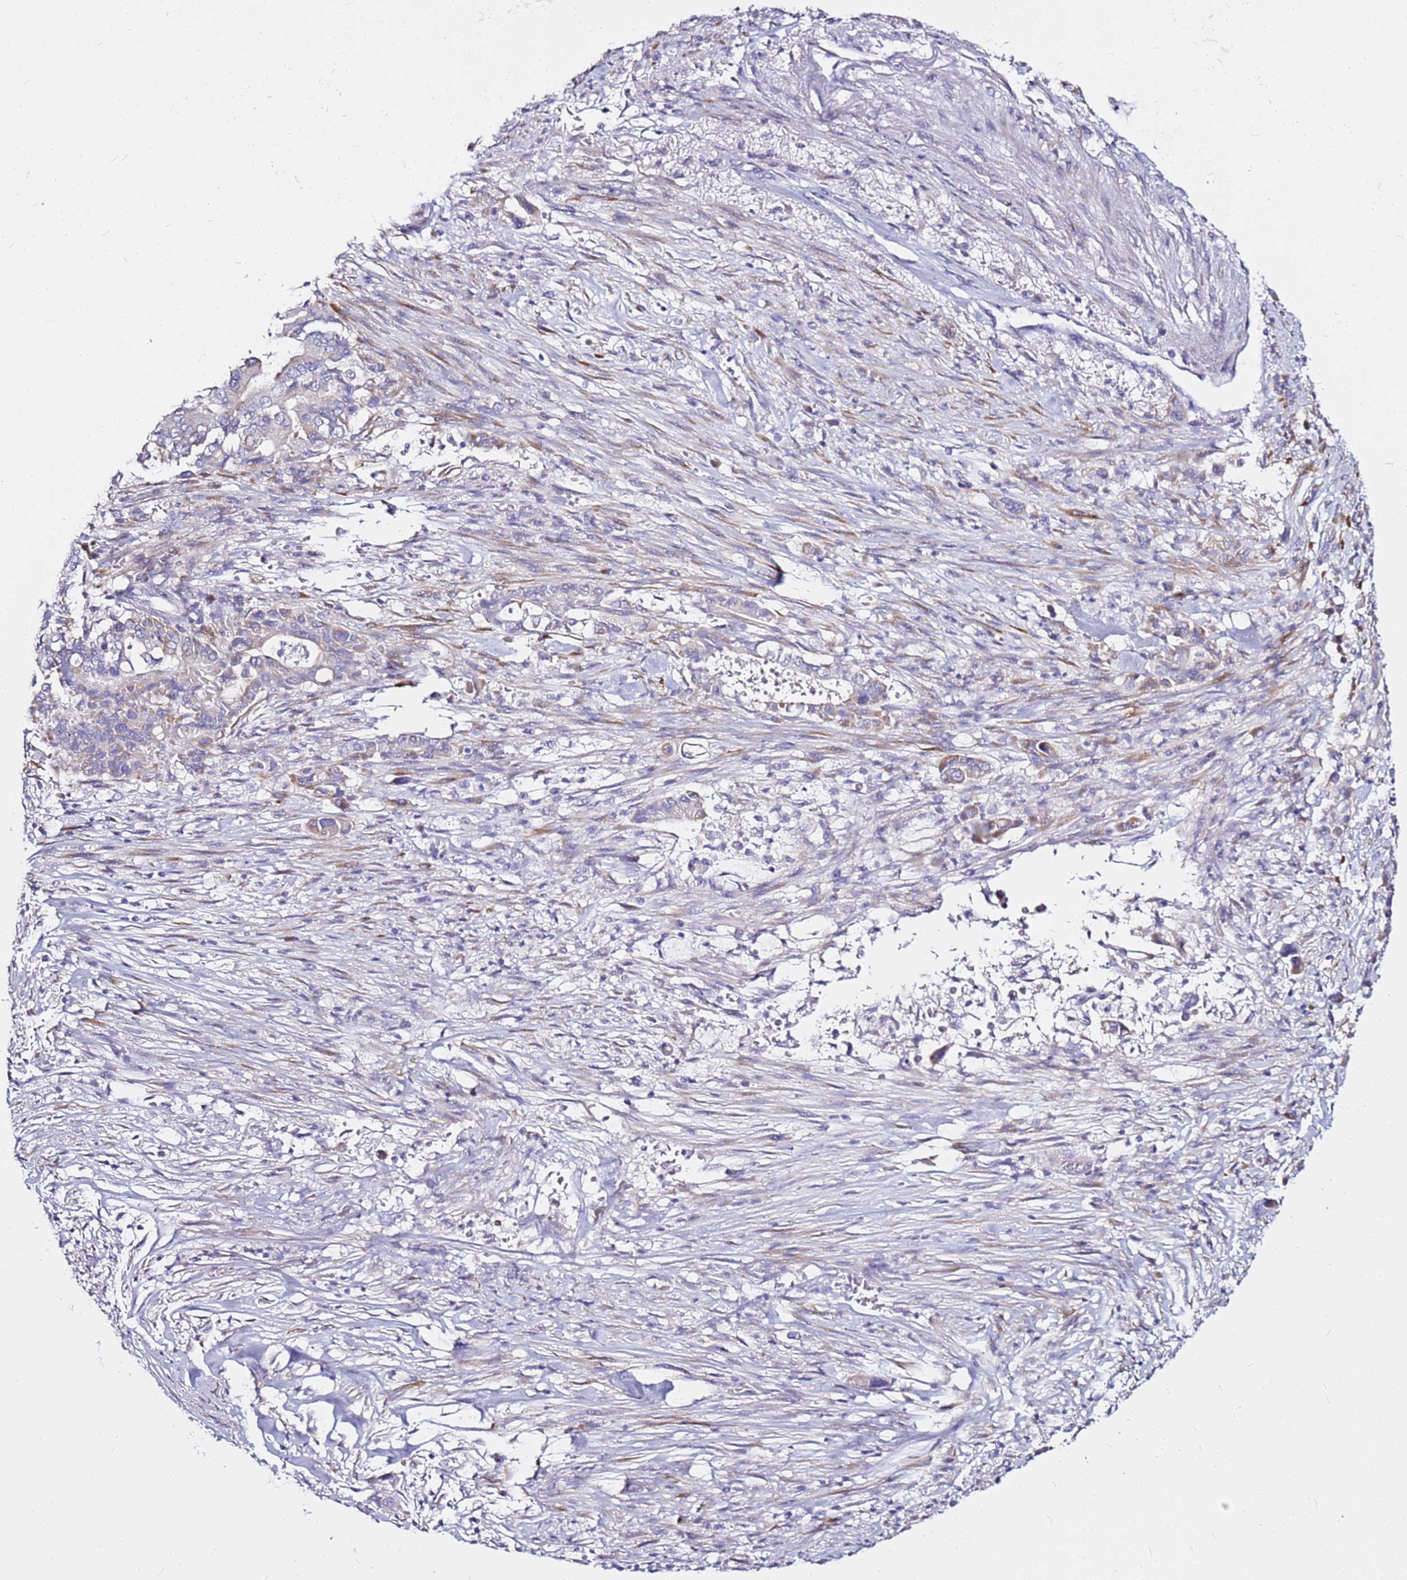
{"staining": {"intensity": "negative", "quantity": "none", "location": "none"}, "tissue": "pancreatic cancer", "cell_type": "Tumor cells", "image_type": "cancer", "snomed": [{"axis": "morphology", "description": "Adenocarcinoma, NOS"}, {"axis": "topography", "description": "Pancreas"}], "caption": "A high-resolution image shows immunohistochemistry staining of pancreatic cancer (adenocarcinoma), which shows no significant staining in tumor cells.", "gene": "CASD1", "patient": {"sex": "male", "age": 68}}